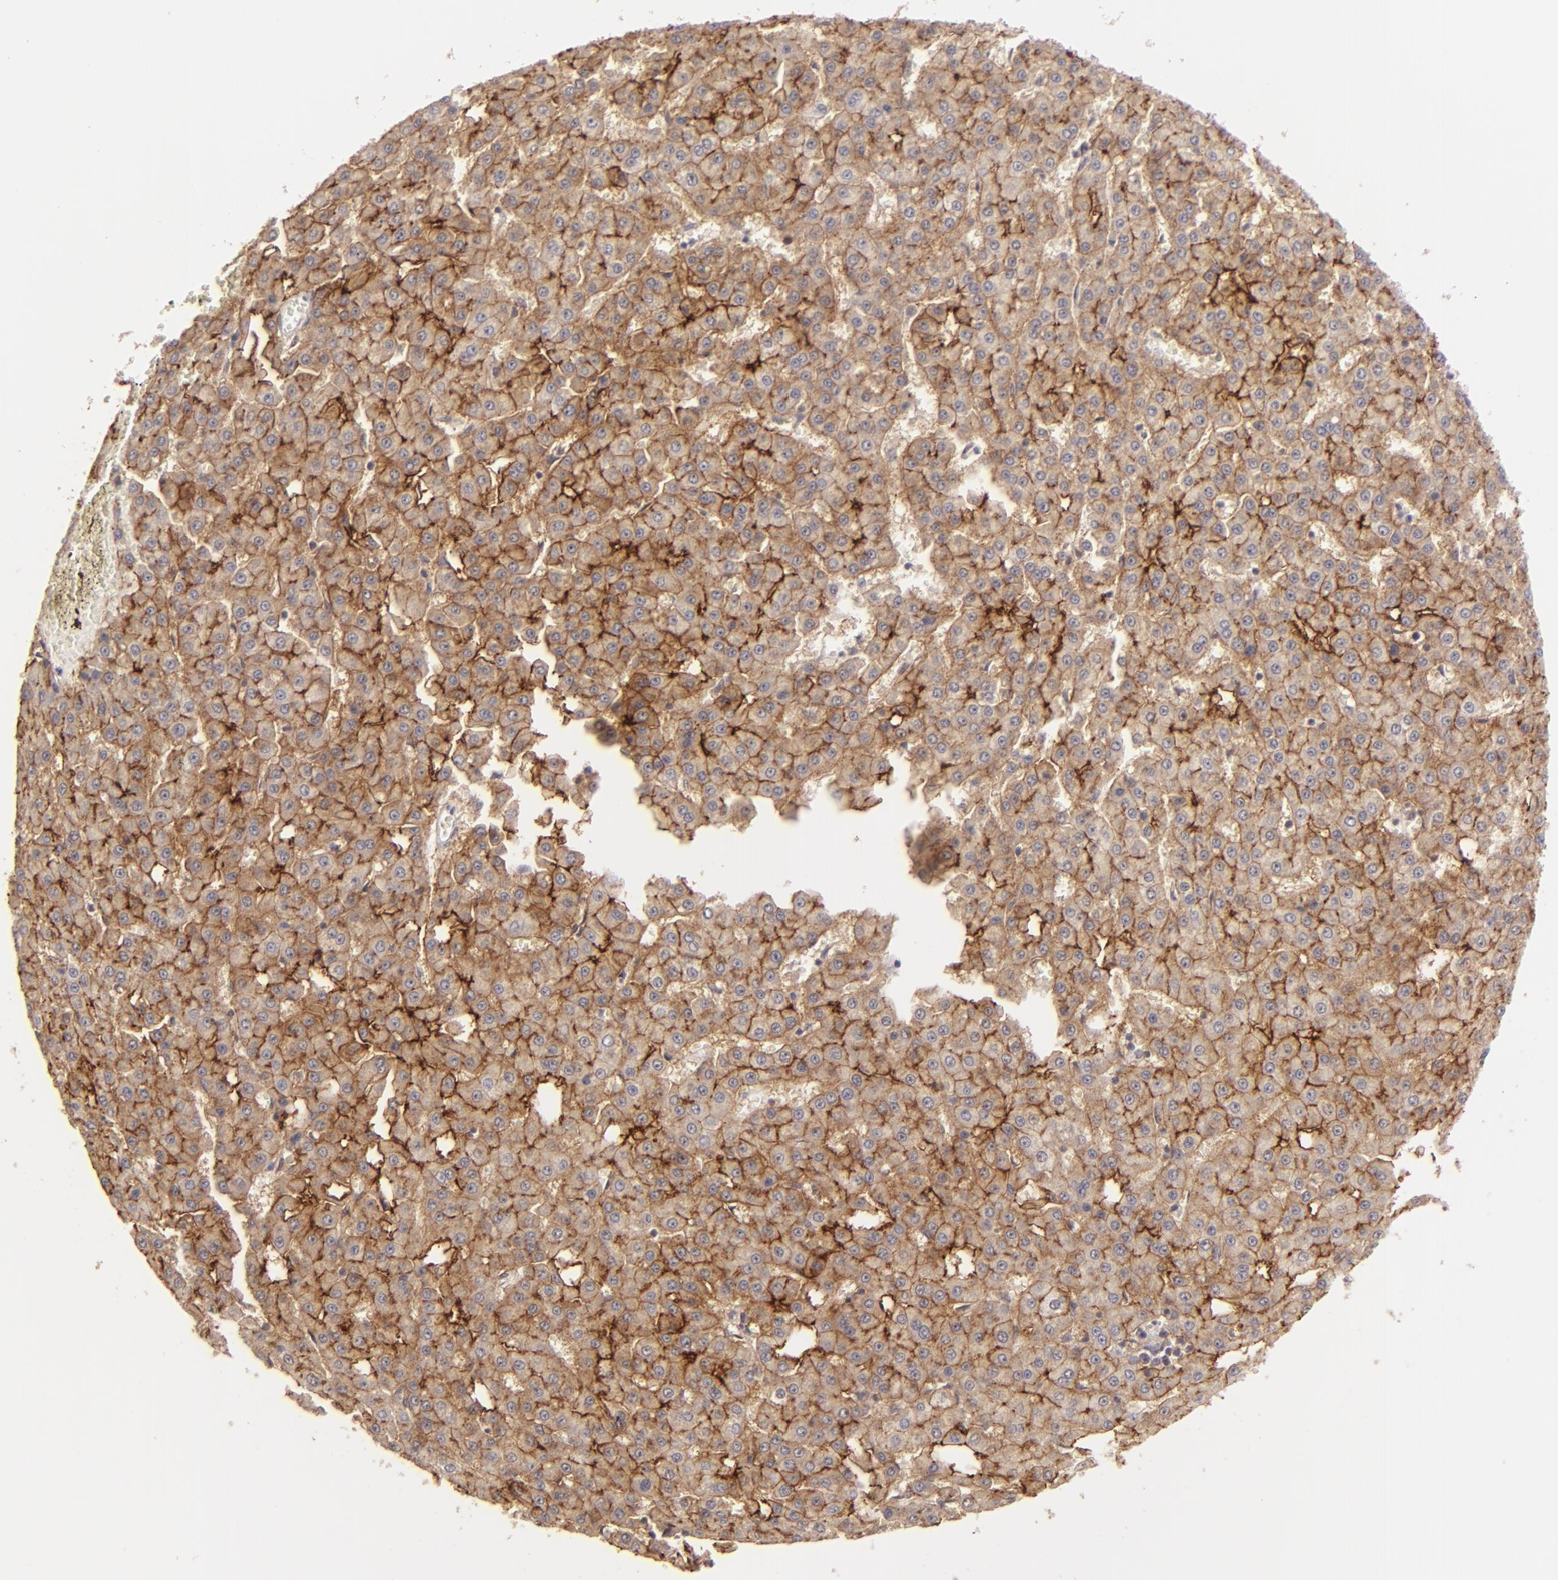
{"staining": {"intensity": "moderate", "quantity": ">75%", "location": "cytoplasmic/membranous"}, "tissue": "liver cancer", "cell_type": "Tumor cells", "image_type": "cancer", "snomed": [{"axis": "morphology", "description": "Carcinoma, Hepatocellular, NOS"}, {"axis": "topography", "description": "Liver"}], "caption": "Protein expression by immunohistochemistry shows moderate cytoplasmic/membranous expression in approximately >75% of tumor cells in liver cancer (hepatocellular carcinoma).", "gene": "CLDN1", "patient": {"sex": "male", "age": 47}}